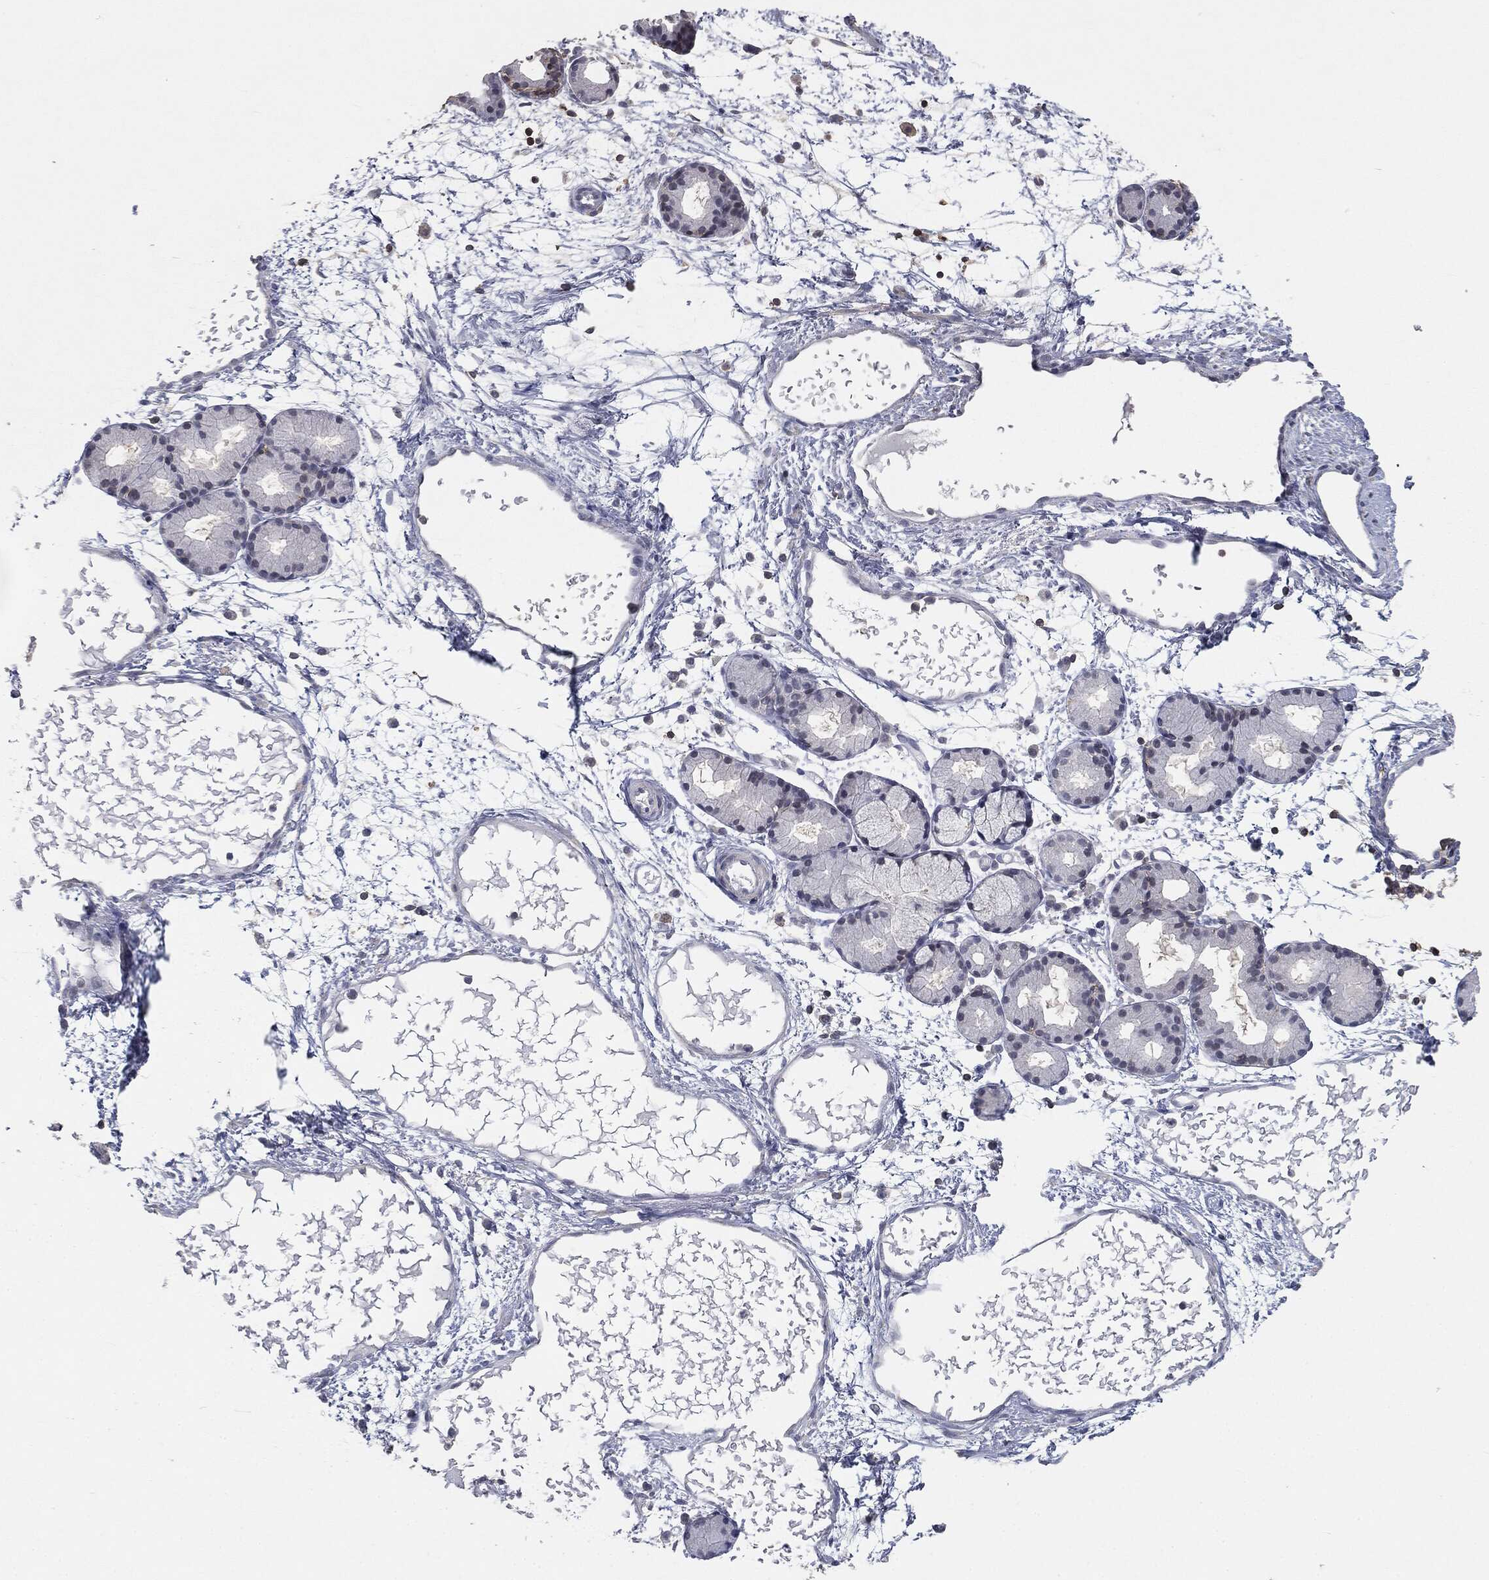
{"staining": {"intensity": "negative", "quantity": "none", "location": "none"}, "tissue": "nasopharynx", "cell_type": "Respiratory epithelial cells", "image_type": "normal", "snomed": [{"axis": "morphology", "description": "Normal tissue, NOS"}, {"axis": "topography", "description": "Nasopharynx"}], "caption": "Nasopharynx stained for a protein using immunohistochemistry (IHC) shows no staining respiratory epithelial cells.", "gene": "SLC2A2", "patient": {"sex": "female", "age": 81}}